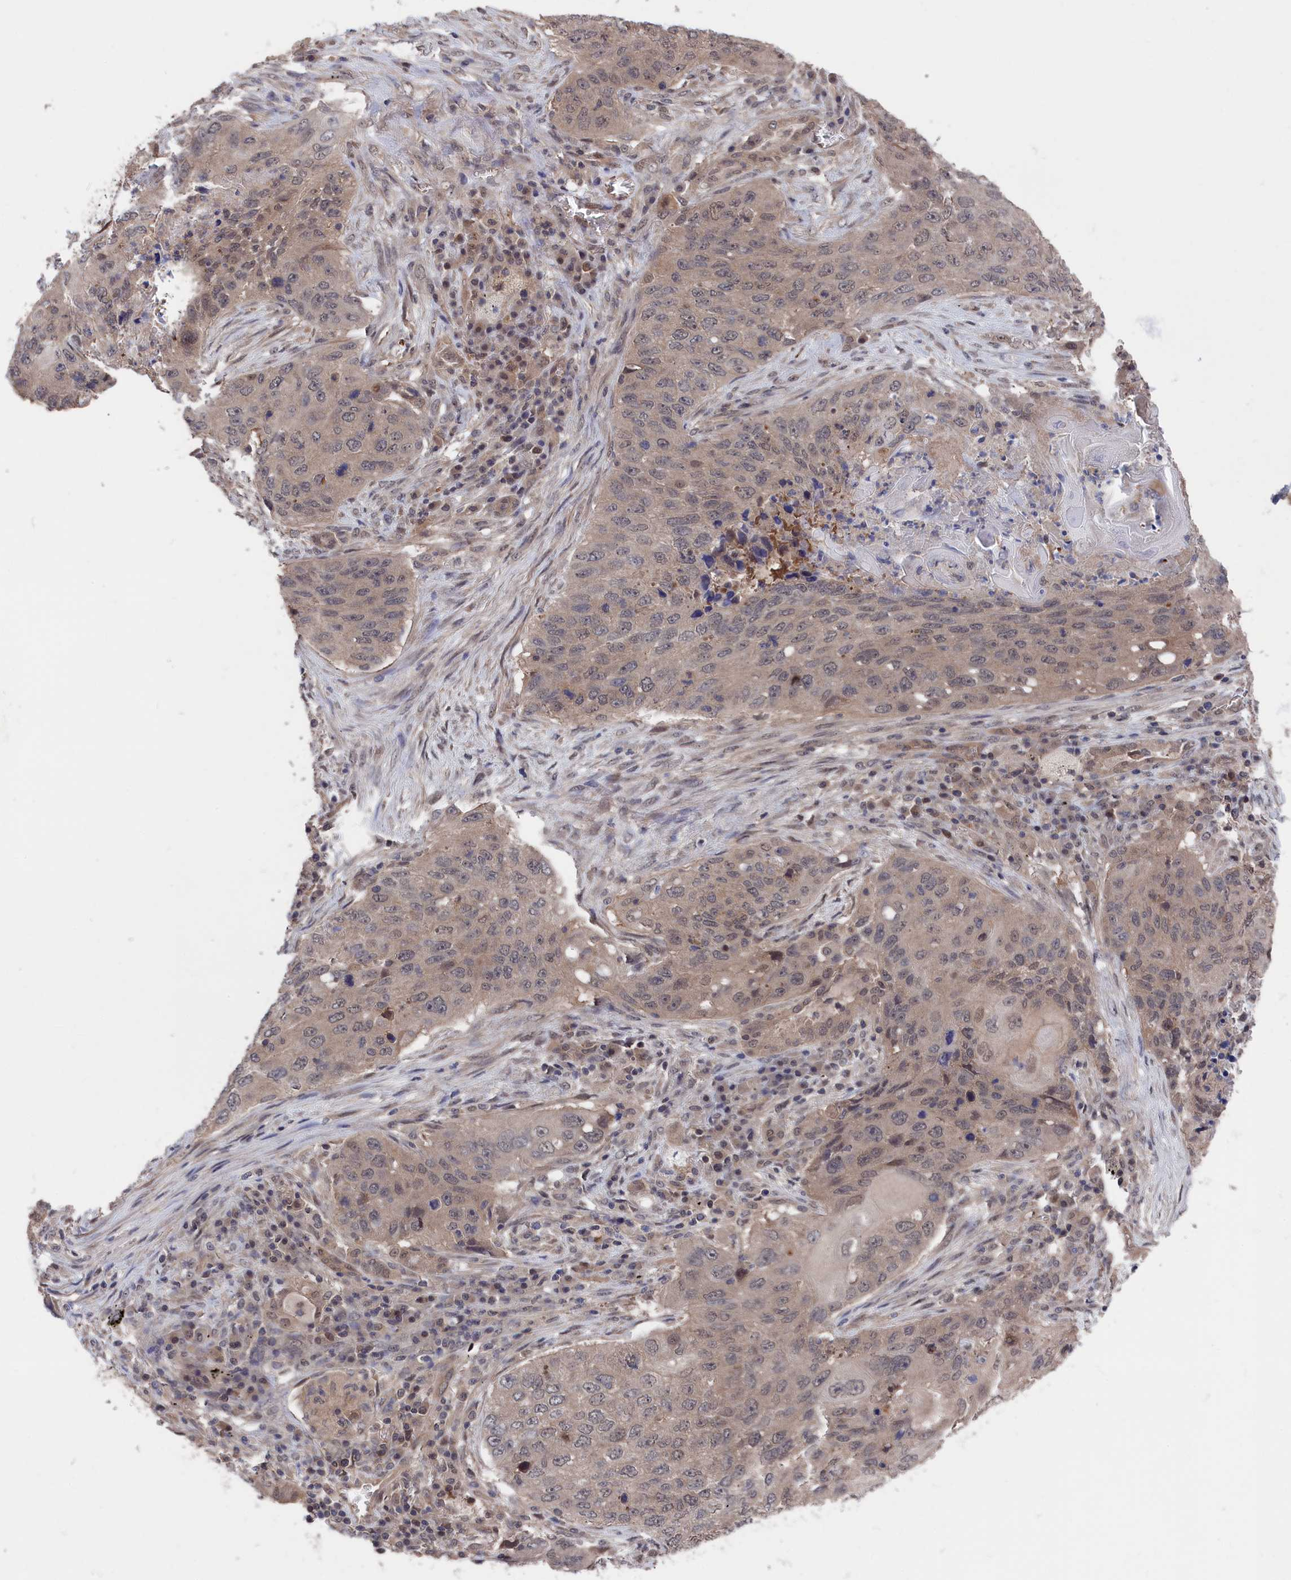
{"staining": {"intensity": "weak", "quantity": "25%-75%", "location": "cytoplasmic/membranous,nuclear"}, "tissue": "lung cancer", "cell_type": "Tumor cells", "image_type": "cancer", "snomed": [{"axis": "morphology", "description": "Squamous cell carcinoma, NOS"}, {"axis": "topography", "description": "Lung"}], "caption": "About 25%-75% of tumor cells in human lung cancer (squamous cell carcinoma) display weak cytoplasmic/membranous and nuclear protein expression as visualized by brown immunohistochemical staining.", "gene": "NUTF2", "patient": {"sex": "female", "age": 63}}